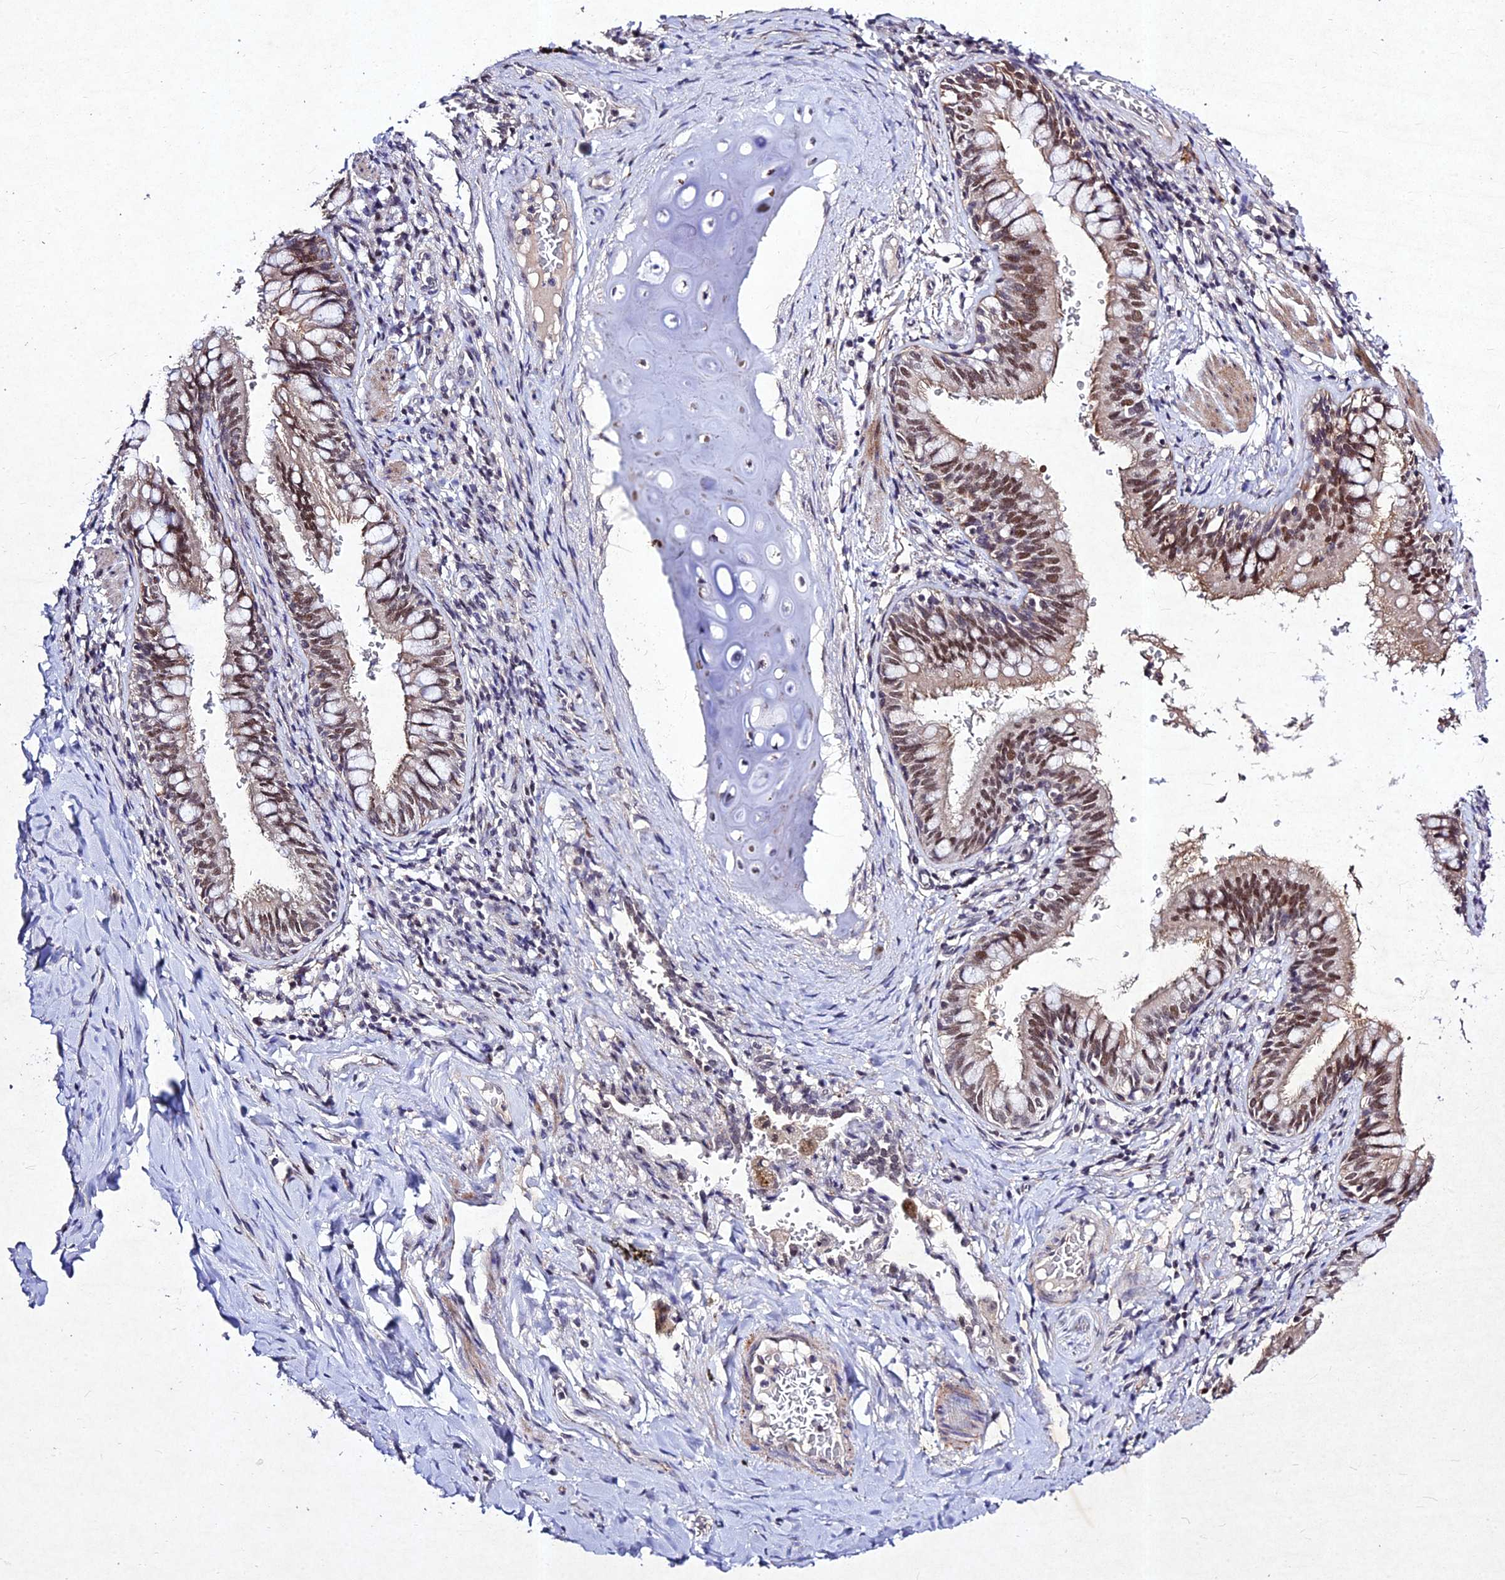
{"staining": {"intensity": "moderate", "quantity": ">75%", "location": "cytoplasmic/membranous,nuclear"}, "tissue": "bronchus", "cell_type": "Respiratory epithelial cells", "image_type": "normal", "snomed": [{"axis": "morphology", "description": "Normal tissue, NOS"}, {"axis": "topography", "description": "Cartilage tissue"}, {"axis": "topography", "description": "Bronchus"}], "caption": "Immunohistochemistry (IHC) staining of benign bronchus, which shows medium levels of moderate cytoplasmic/membranous,nuclear positivity in about >75% of respiratory epithelial cells indicating moderate cytoplasmic/membranous,nuclear protein expression. The staining was performed using DAB (brown) for protein detection and nuclei were counterstained in hematoxylin (blue).", "gene": "RAVER1", "patient": {"sex": "female", "age": 36}}